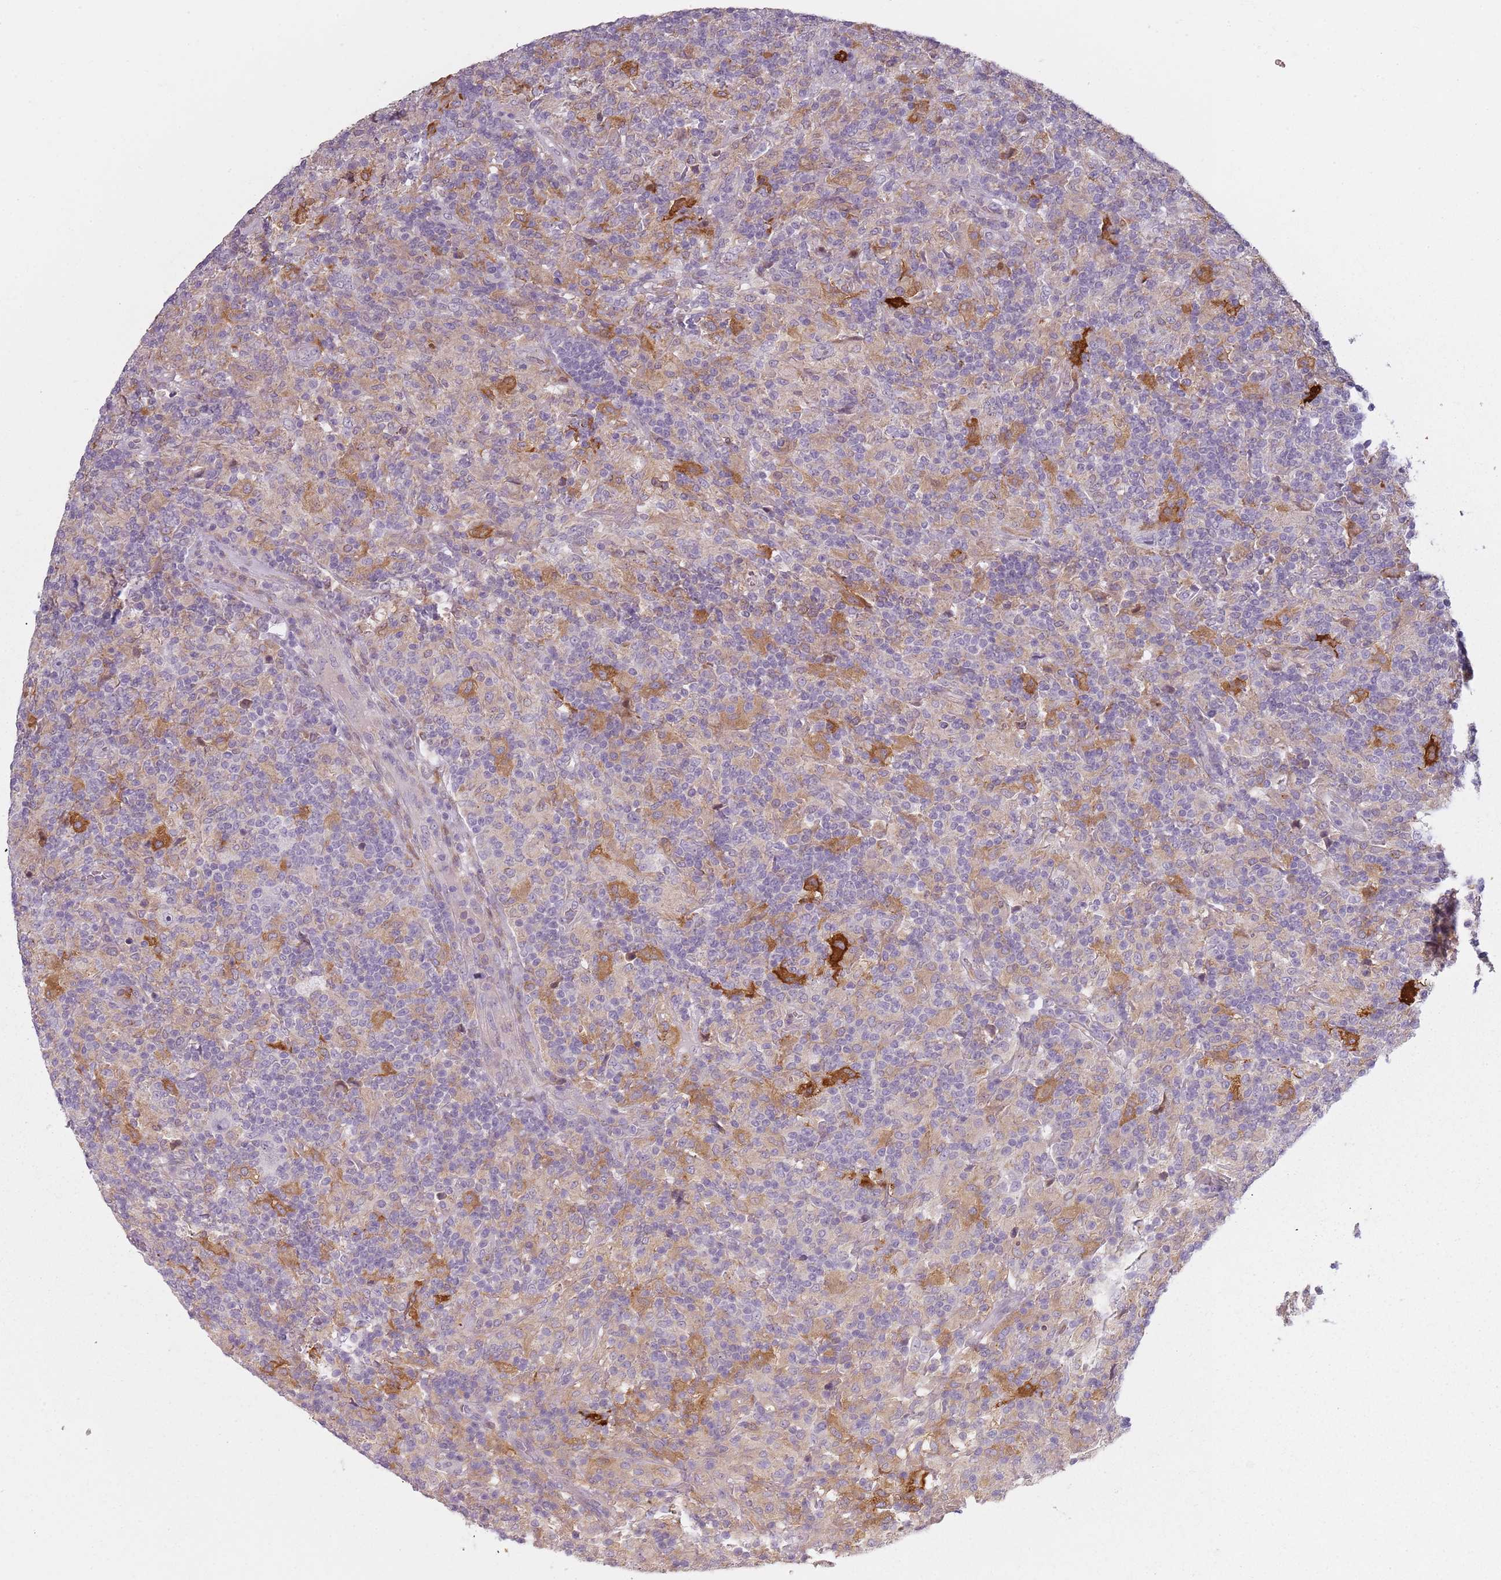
{"staining": {"intensity": "negative", "quantity": "none", "location": "none"}, "tissue": "lymphoma", "cell_type": "Tumor cells", "image_type": "cancer", "snomed": [{"axis": "morphology", "description": "Hodgkin's disease, NOS"}, {"axis": "topography", "description": "Lymph node"}], "caption": "Tumor cells show no significant protein expression in Hodgkin's disease. (DAB (3,3'-diaminobenzidine) immunohistochemistry with hematoxylin counter stain).", "gene": "CC2D2B", "patient": {"sex": "male", "age": 70}}